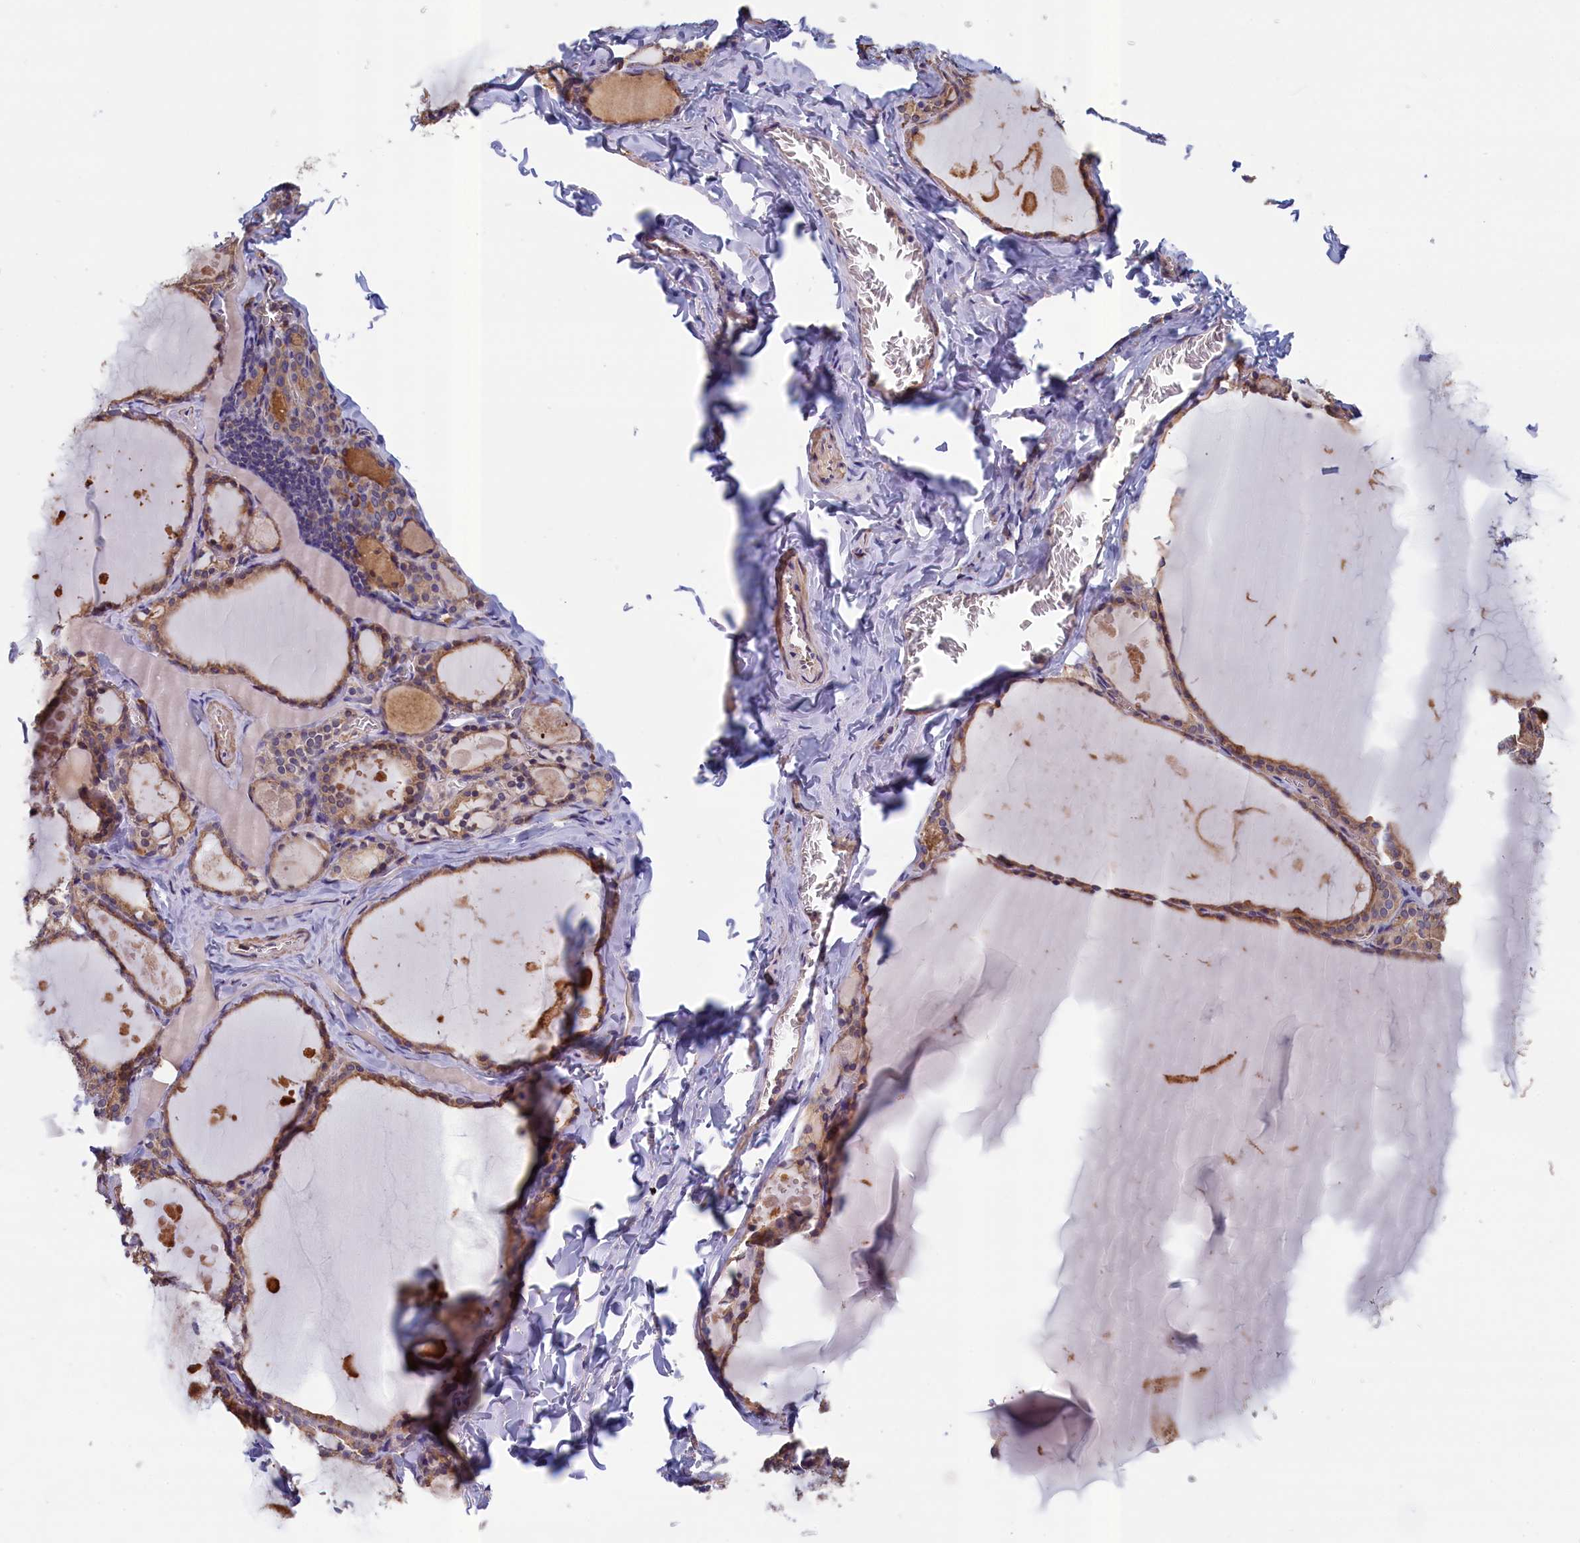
{"staining": {"intensity": "moderate", "quantity": ">75%", "location": "cytoplasmic/membranous"}, "tissue": "thyroid gland", "cell_type": "Glandular cells", "image_type": "normal", "snomed": [{"axis": "morphology", "description": "Normal tissue, NOS"}, {"axis": "topography", "description": "Thyroid gland"}], "caption": "Protein staining of normal thyroid gland exhibits moderate cytoplasmic/membranous expression in about >75% of glandular cells. The protein is shown in brown color, while the nuclei are stained blue.", "gene": "ANKRD2", "patient": {"sex": "male", "age": 56}}